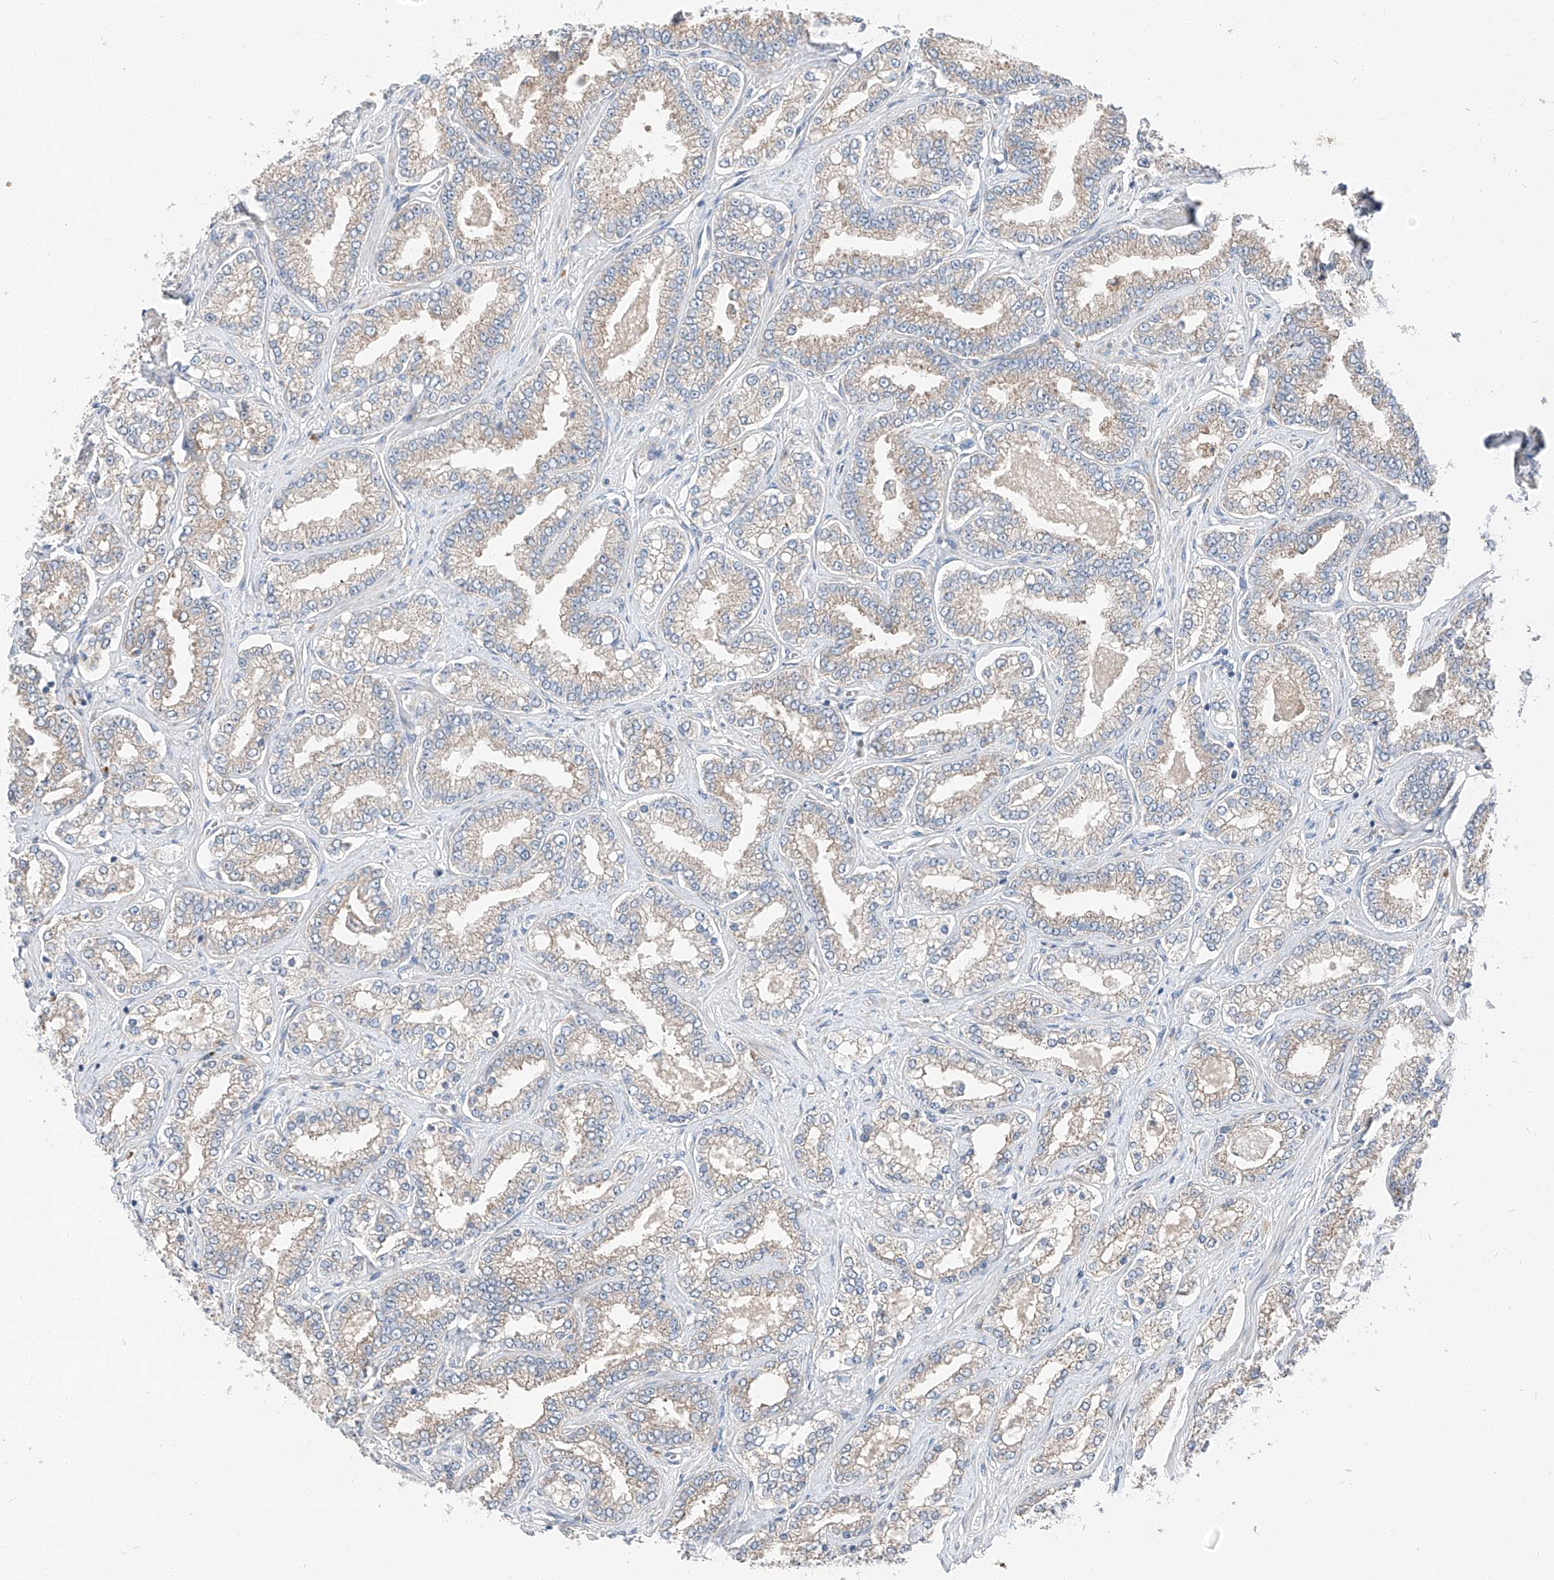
{"staining": {"intensity": "negative", "quantity": "none", "location": "none"}, "tissue": "prostate cancer", "cell_type": "Tumor cells", "image_type": "cancer", "snomed": [{"axis": "morphology", "description": "Normal tissue, NOS"}, {"axis": "morphology", "description": "Adenocarcinoma, High grade"}, {"axis": "topography", "description": "Prostate"}], "caption": "Immunohistochemical staining of prostate cancer reveals no significant staining in tumor cells.", "gene": "ZC3H15", "patient": {"sex": "male", "age": 83}}